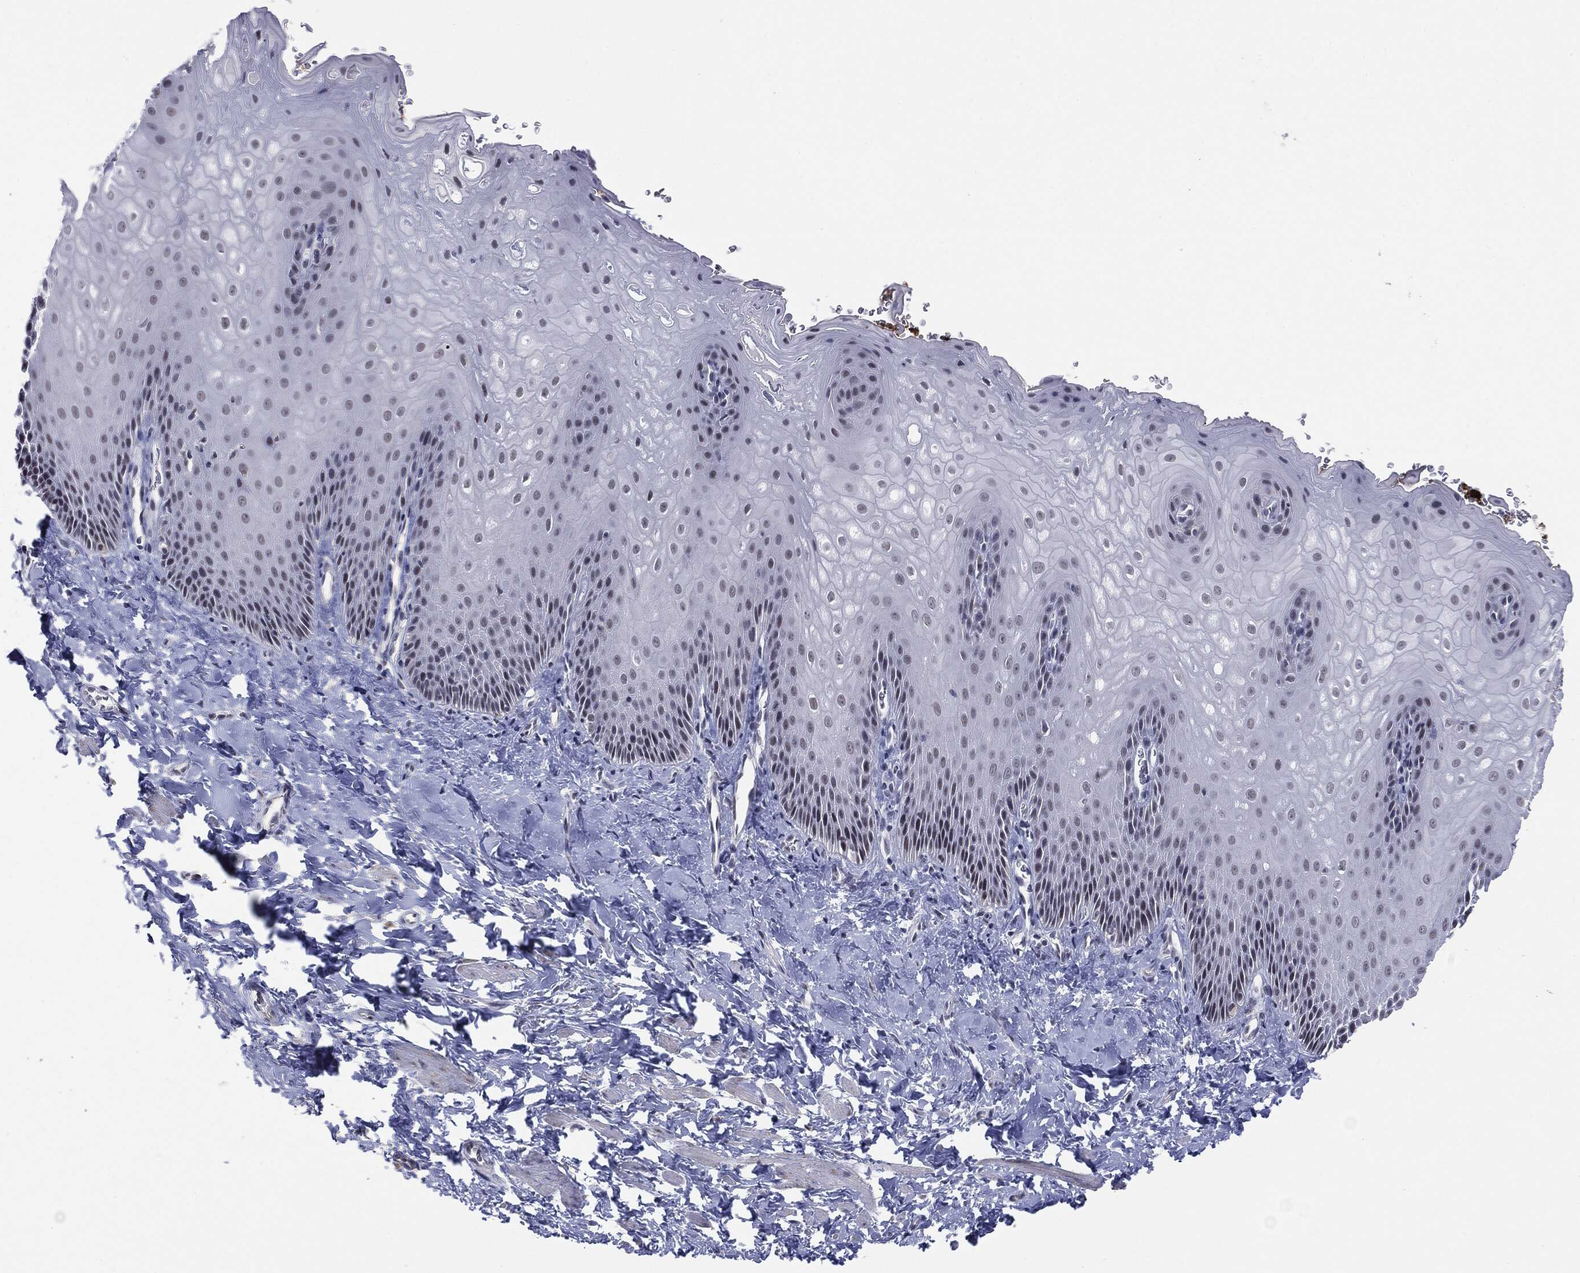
{"staining": {"intensity": "negative", "quantity": "none", "location": "none"}, "tissue": "esophagus", "cell_type": "Squamous epithelial cells", "image_type": "normal", "snomed": [{"axis": "morphology", "description": "Normal tissue, NOS"}, {"axis": "topography", "description": "Esophagus"}], "caption": "Immunohistochemical staining of normal human esophagus reveals no significant staining in squamous epithelial cells. (Immunohistochemistry (ihc), brightfield microscopy, high magnification).", "gene": "SLC5A5", "patient": {"sex": "male", "age": 64}}